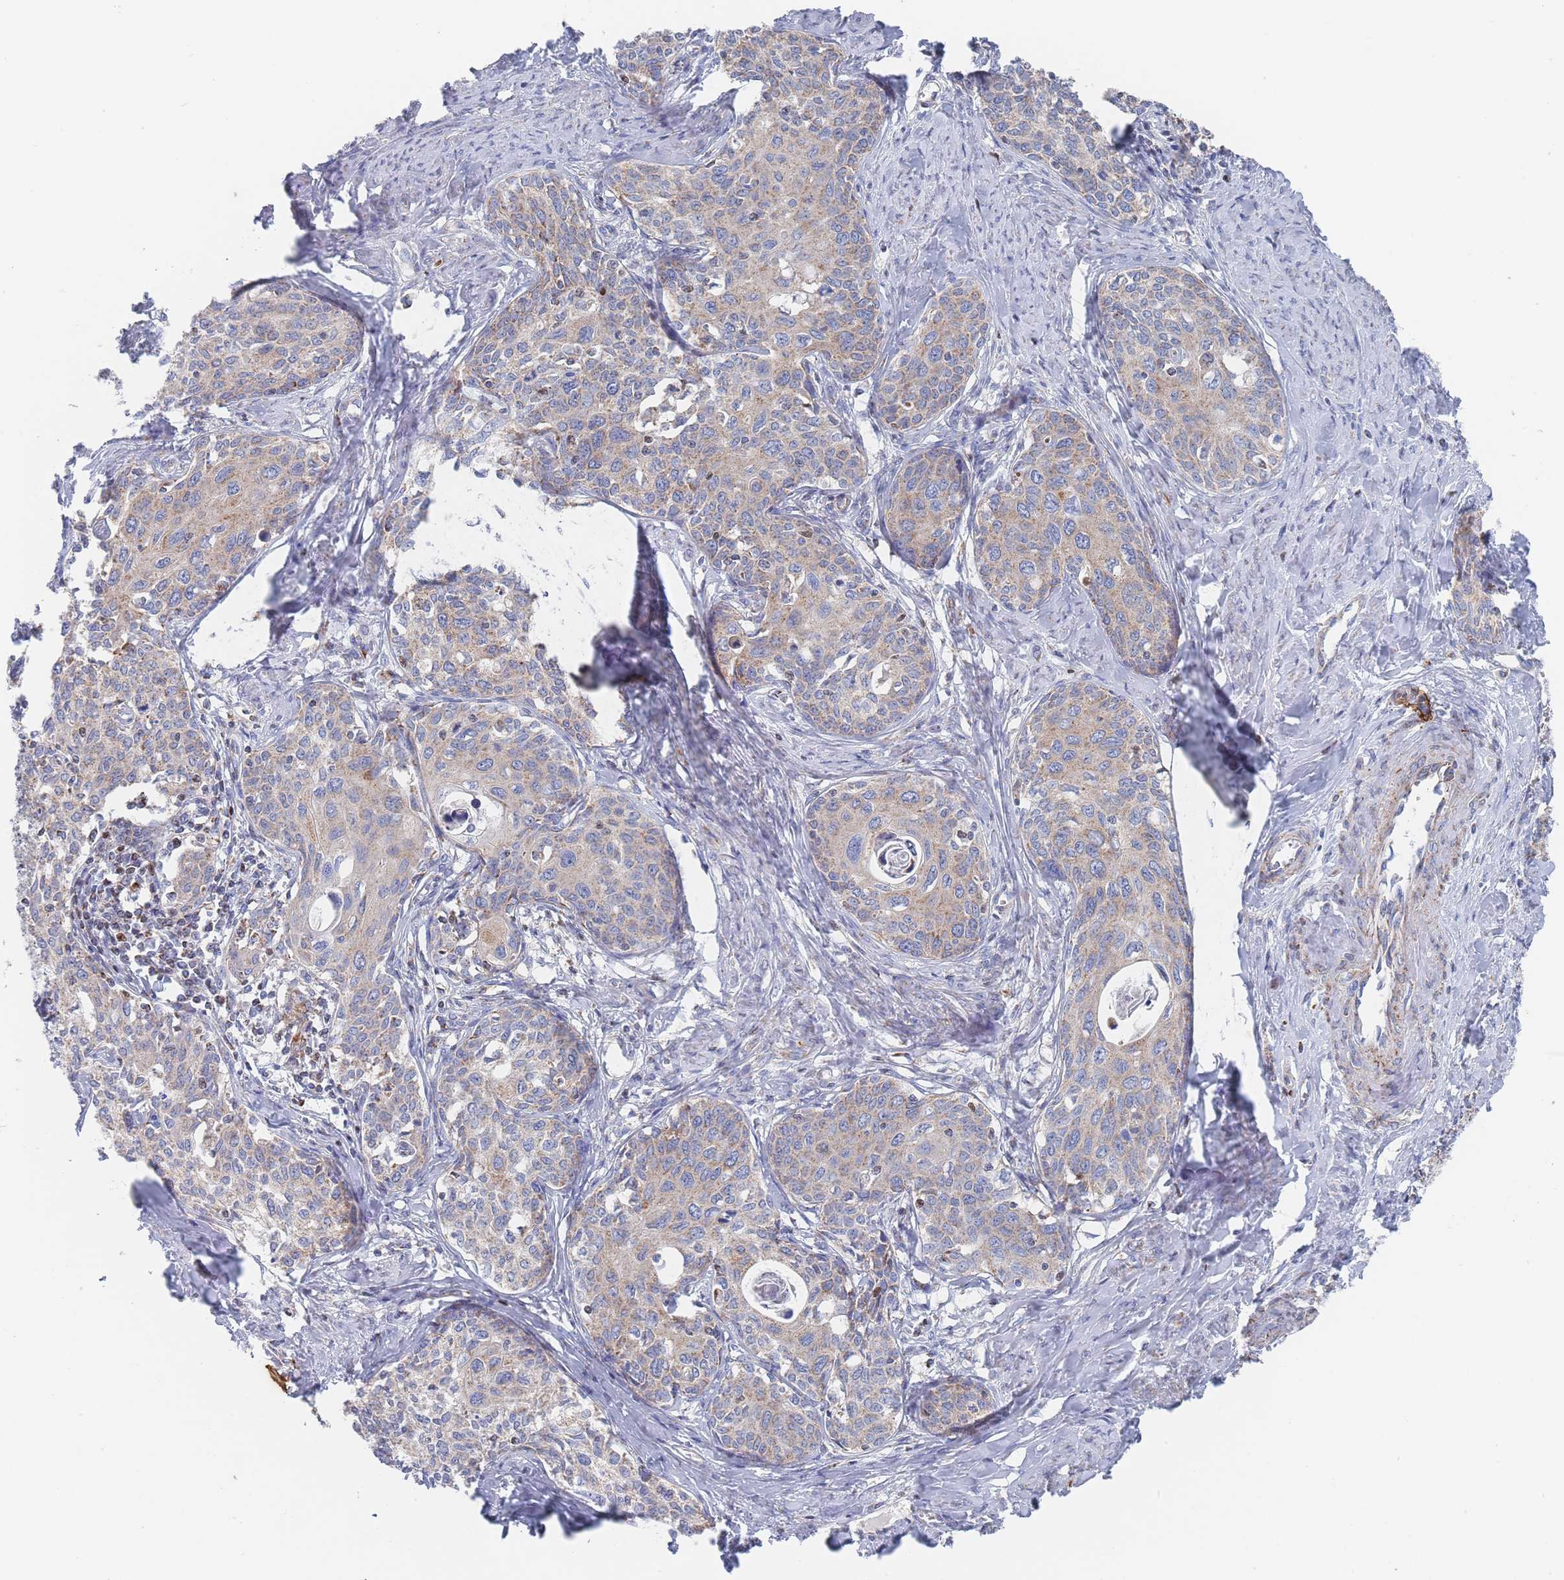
{"staining": {"intensity": "weak", "quantity": ">75%", "location": "cytoplasmic/membranous"}, "tissue": "cervical cancer", "cell_type": "Tumor cells", "image_type": "cancer", "snomed": [{"axis": "morphology", "description": "Squamous cell carcinoma, NOS"}, {"axis": "morphology", "description": "Adenocarcinoma, NOS"}, {"axis": "topography", "description": "Cervix"}], "caption": "An image showing weak cytoplasmic/membranous positivity in about >75% of tumor cells in cervical squamous cell carcinoma, as visualized by brown immunohistochemical staining.", "gene": "IKZF4", "patient": {"sex": "female", "age": 52}}